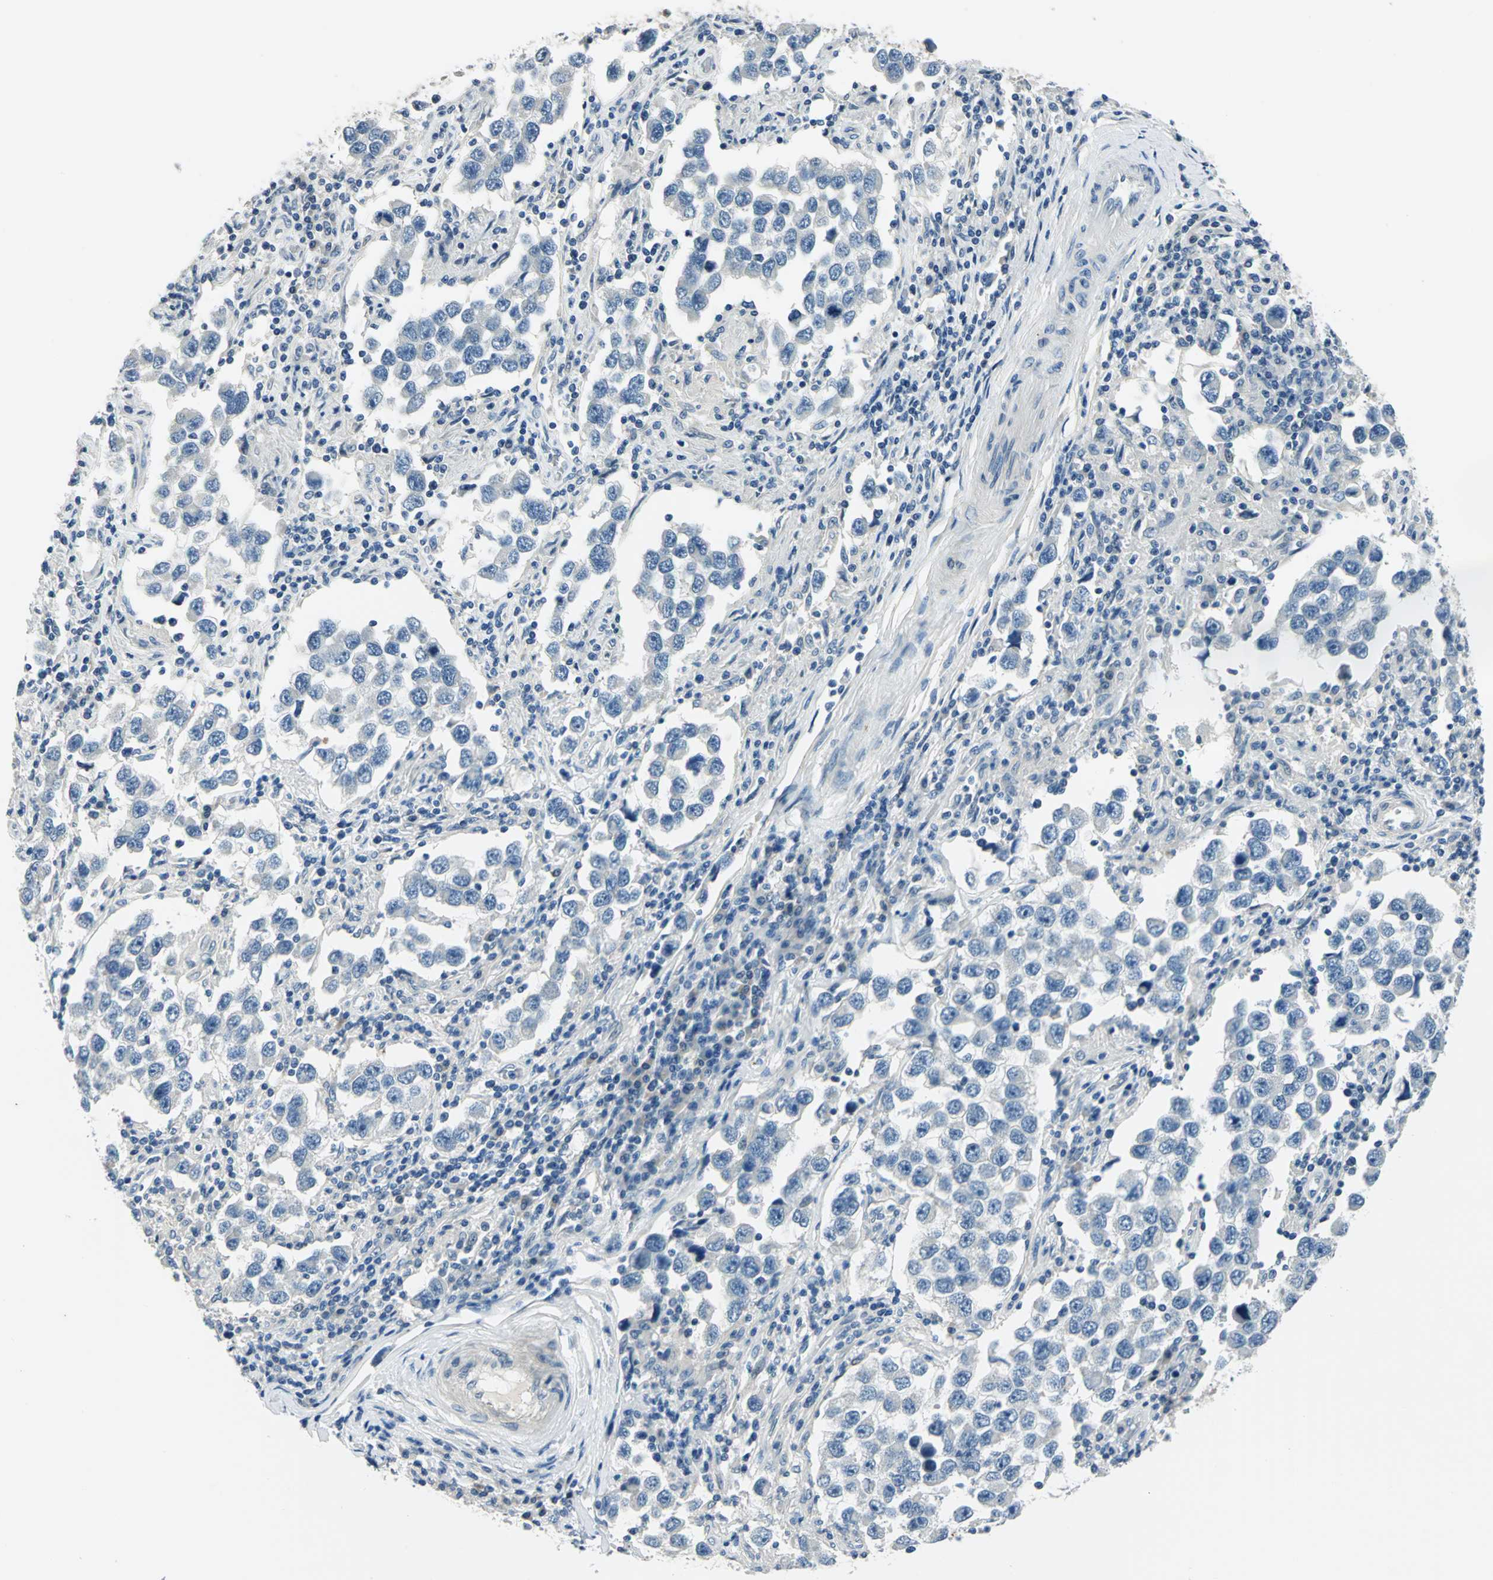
{"staining": {"intensity": "negative", "quantity": "none", "location": "none"}, "tissue": "testis cancer", "cell_type": "Tumor cells", "image_type": "cancer", "snomed": [{"axis": "morphology", "description": "Carcinoma, Embryonal, NOS"}, {"axis": "topography", "description": "Testis"}], "caption": "Tumor cells are negative for brown protein staining in testis cancer (embryonal carcinoma).", "gene": "CDC42EP1", "patient": {"sex": "male", "age": 21}}